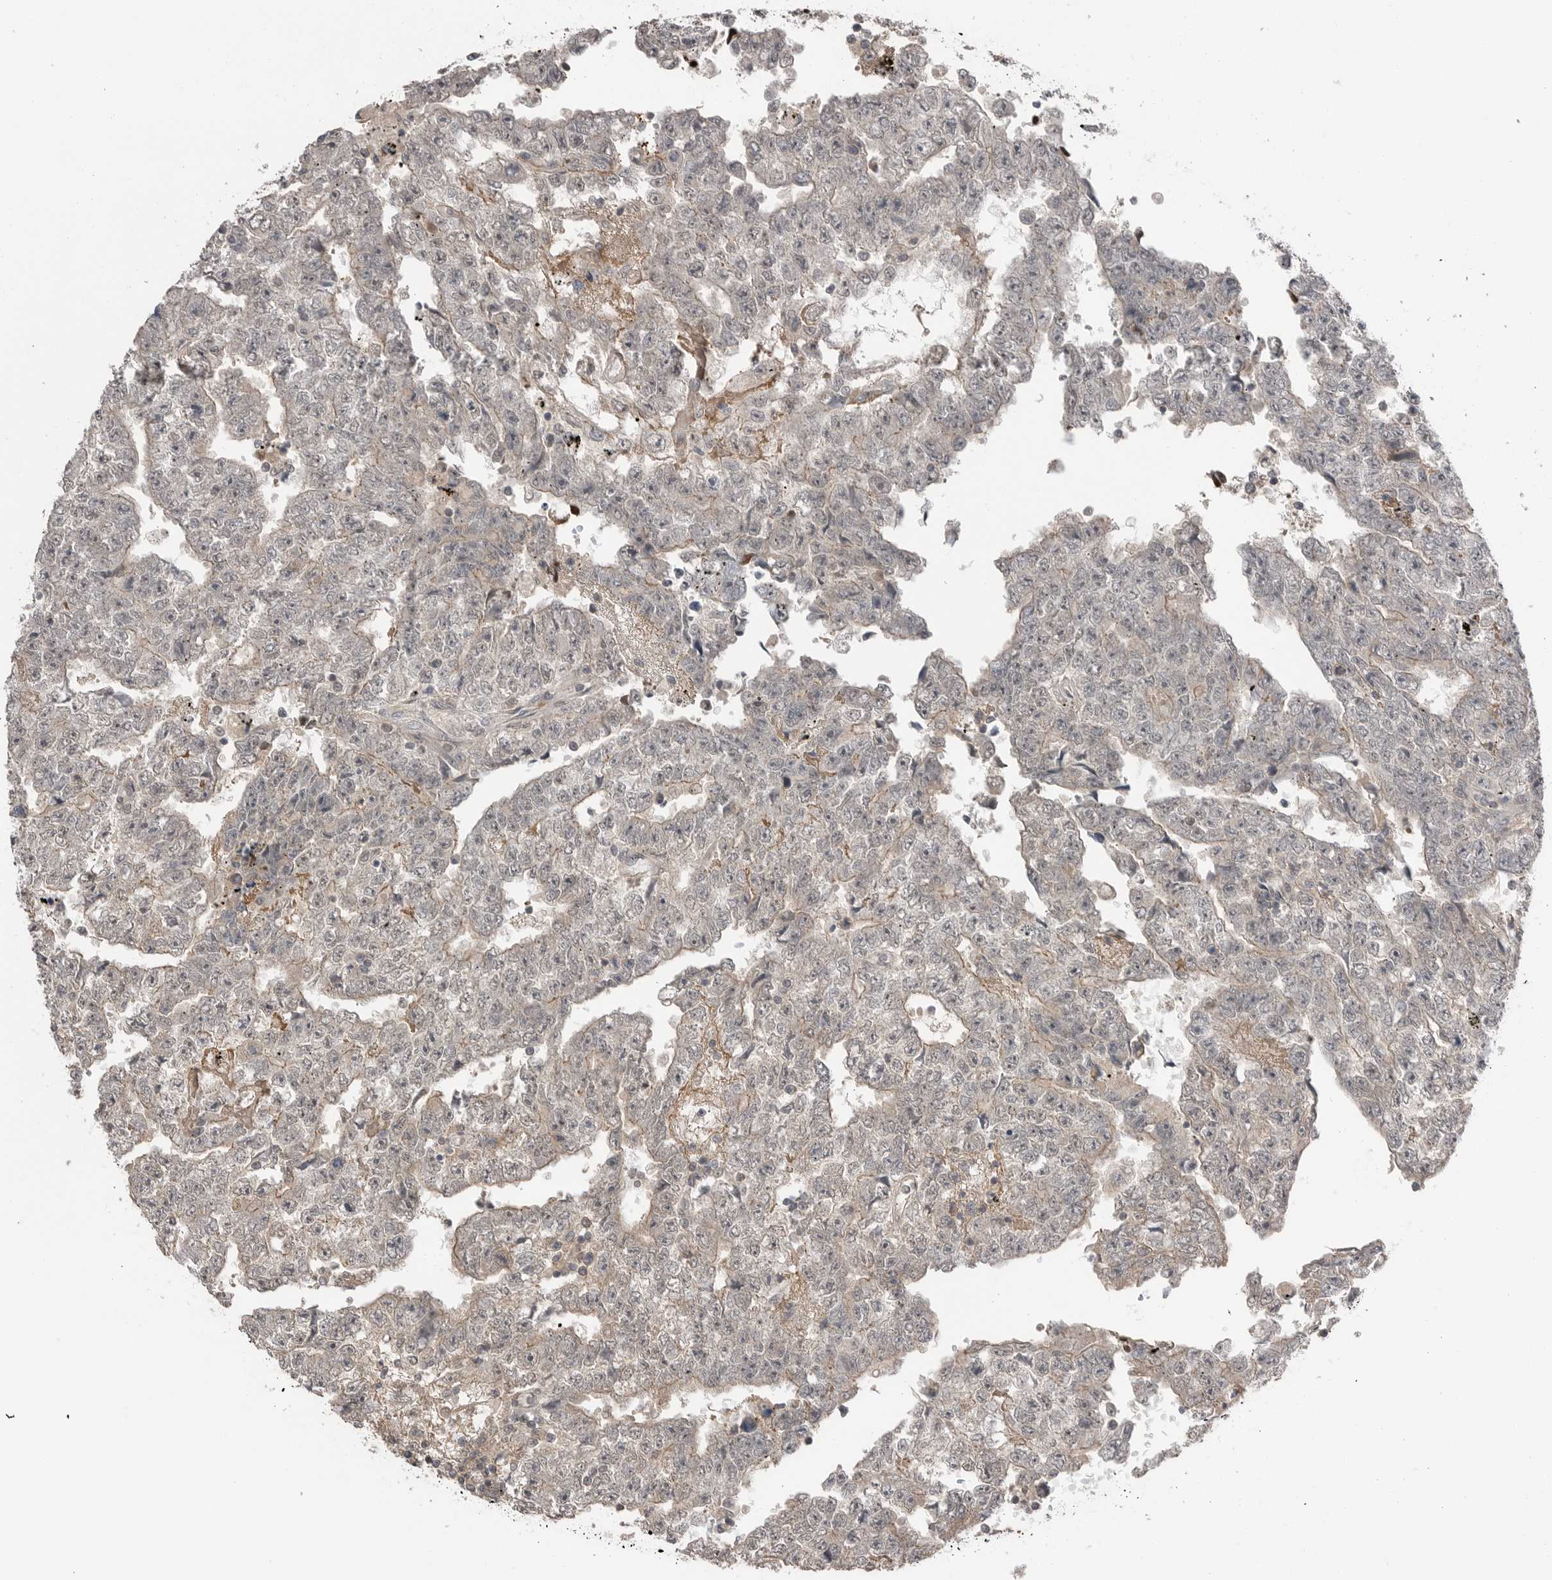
{"staining": {"intensity": "negative", "quantity": "none", "location": "none"}, "tissue": "testis cancer", "cell_type": "Tumor cells", "image_type": "cancer", "snomed": [{"axis": "morphology", "description": "Carcinoma, Embryonal, NOS"}, {"axis": "topography", "description": "Testis"}], "caption": "Immunohistochemical staining of testis cancer reveals no significant staining in tumor cells.", "gene": "PEAK1", "patient": {"sex": "male", "age": 25}}